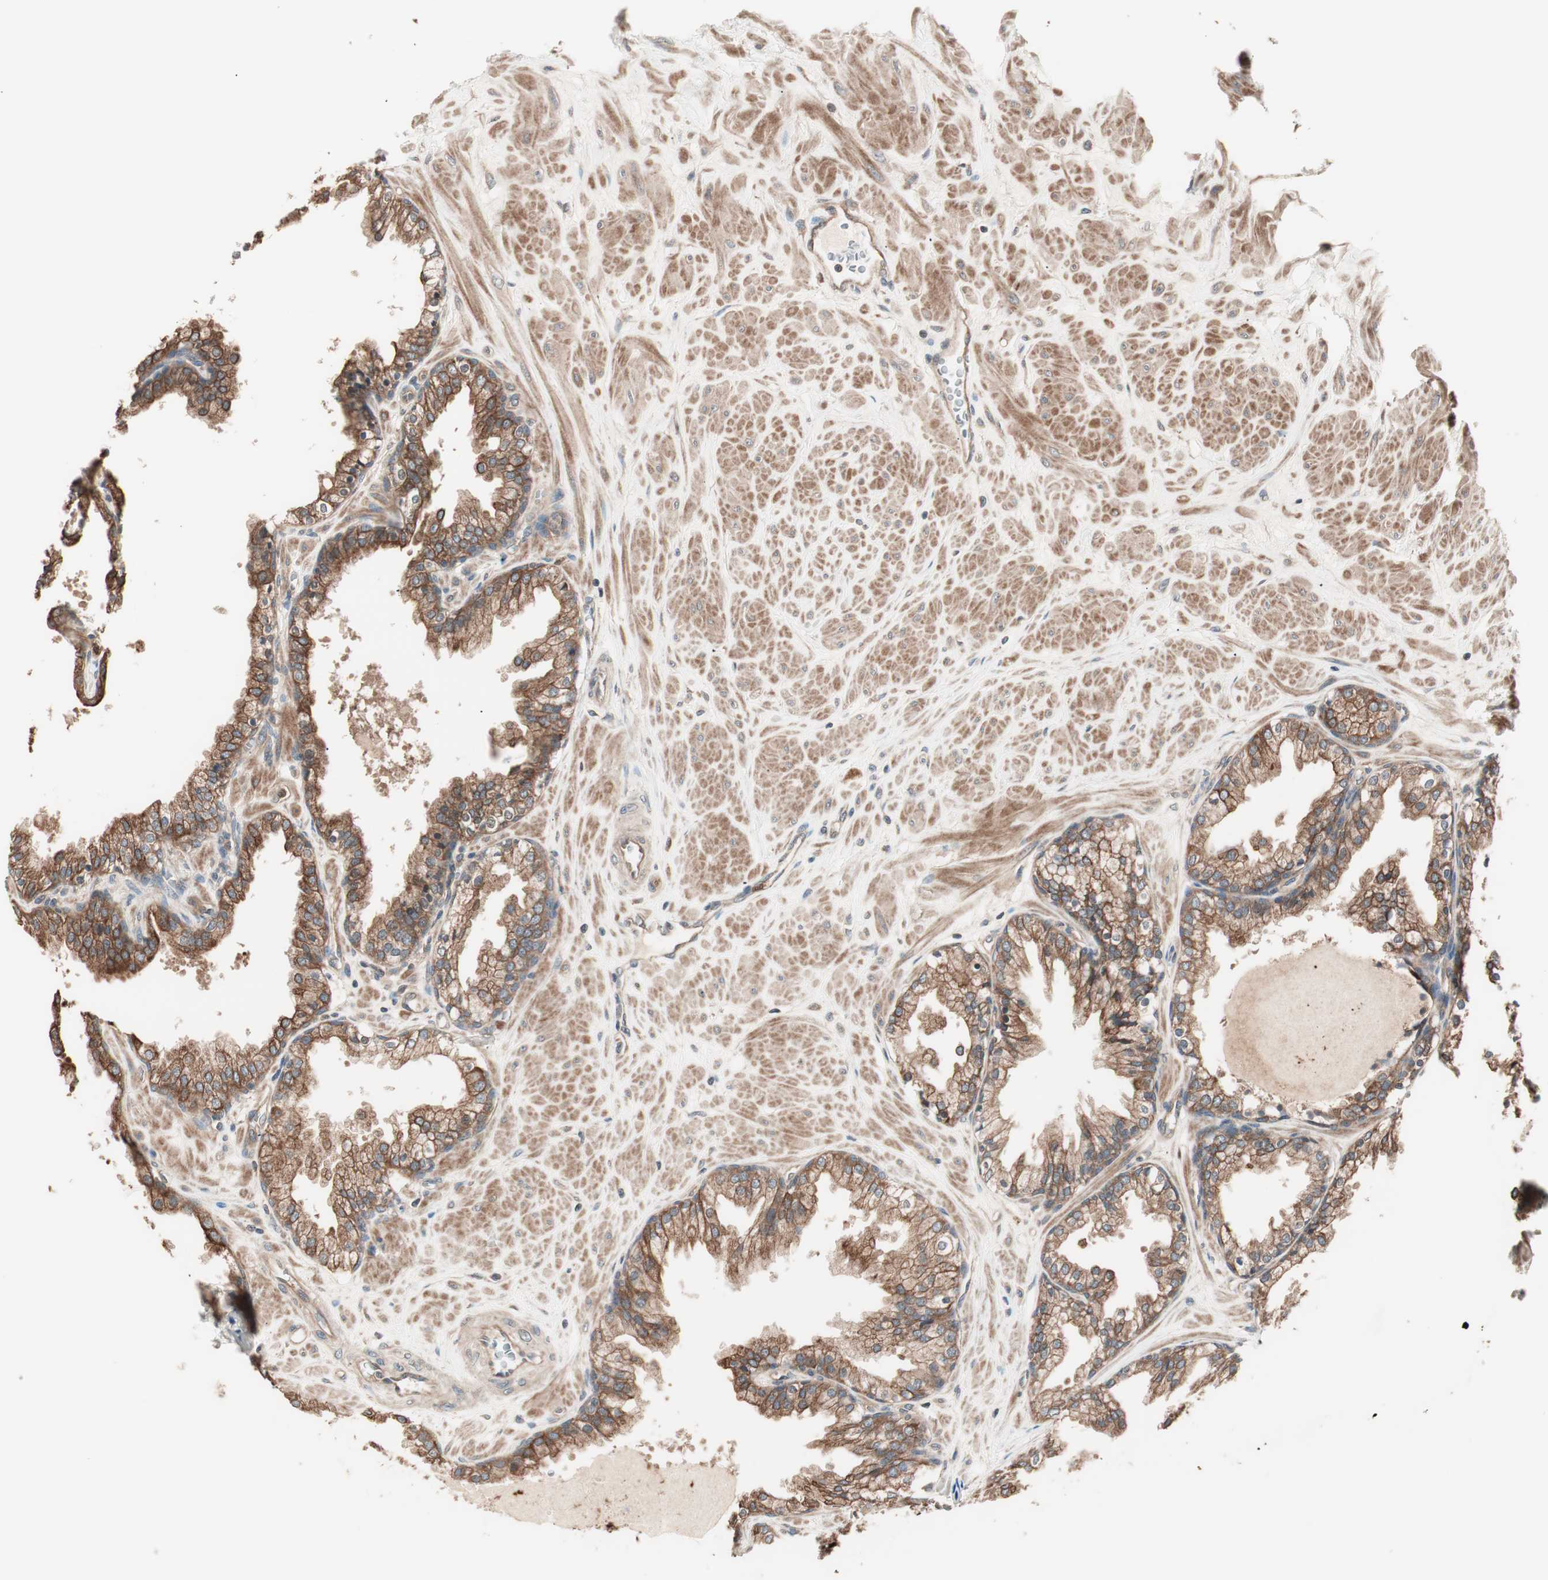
{"staining": {"intensity": "strong", "quantity": ">75%", "location": "cytoplasmic/membranous"}, "tissue": "prostate", "cell_type": "Glandular cells", "image_type": "normal", "snomed": [{"axis": "morphology", "description": "Normal tissue, NOS"}, {"axis": "topography", "description": "Prostate"}], "caption": "The histopathology image shows a brown stain indicating the presence of a protein in the cytoplasmic/membranous of glandular cells in prostate.", "gene": "TSG101", "patient": {"sex": "male", "age": 51}}